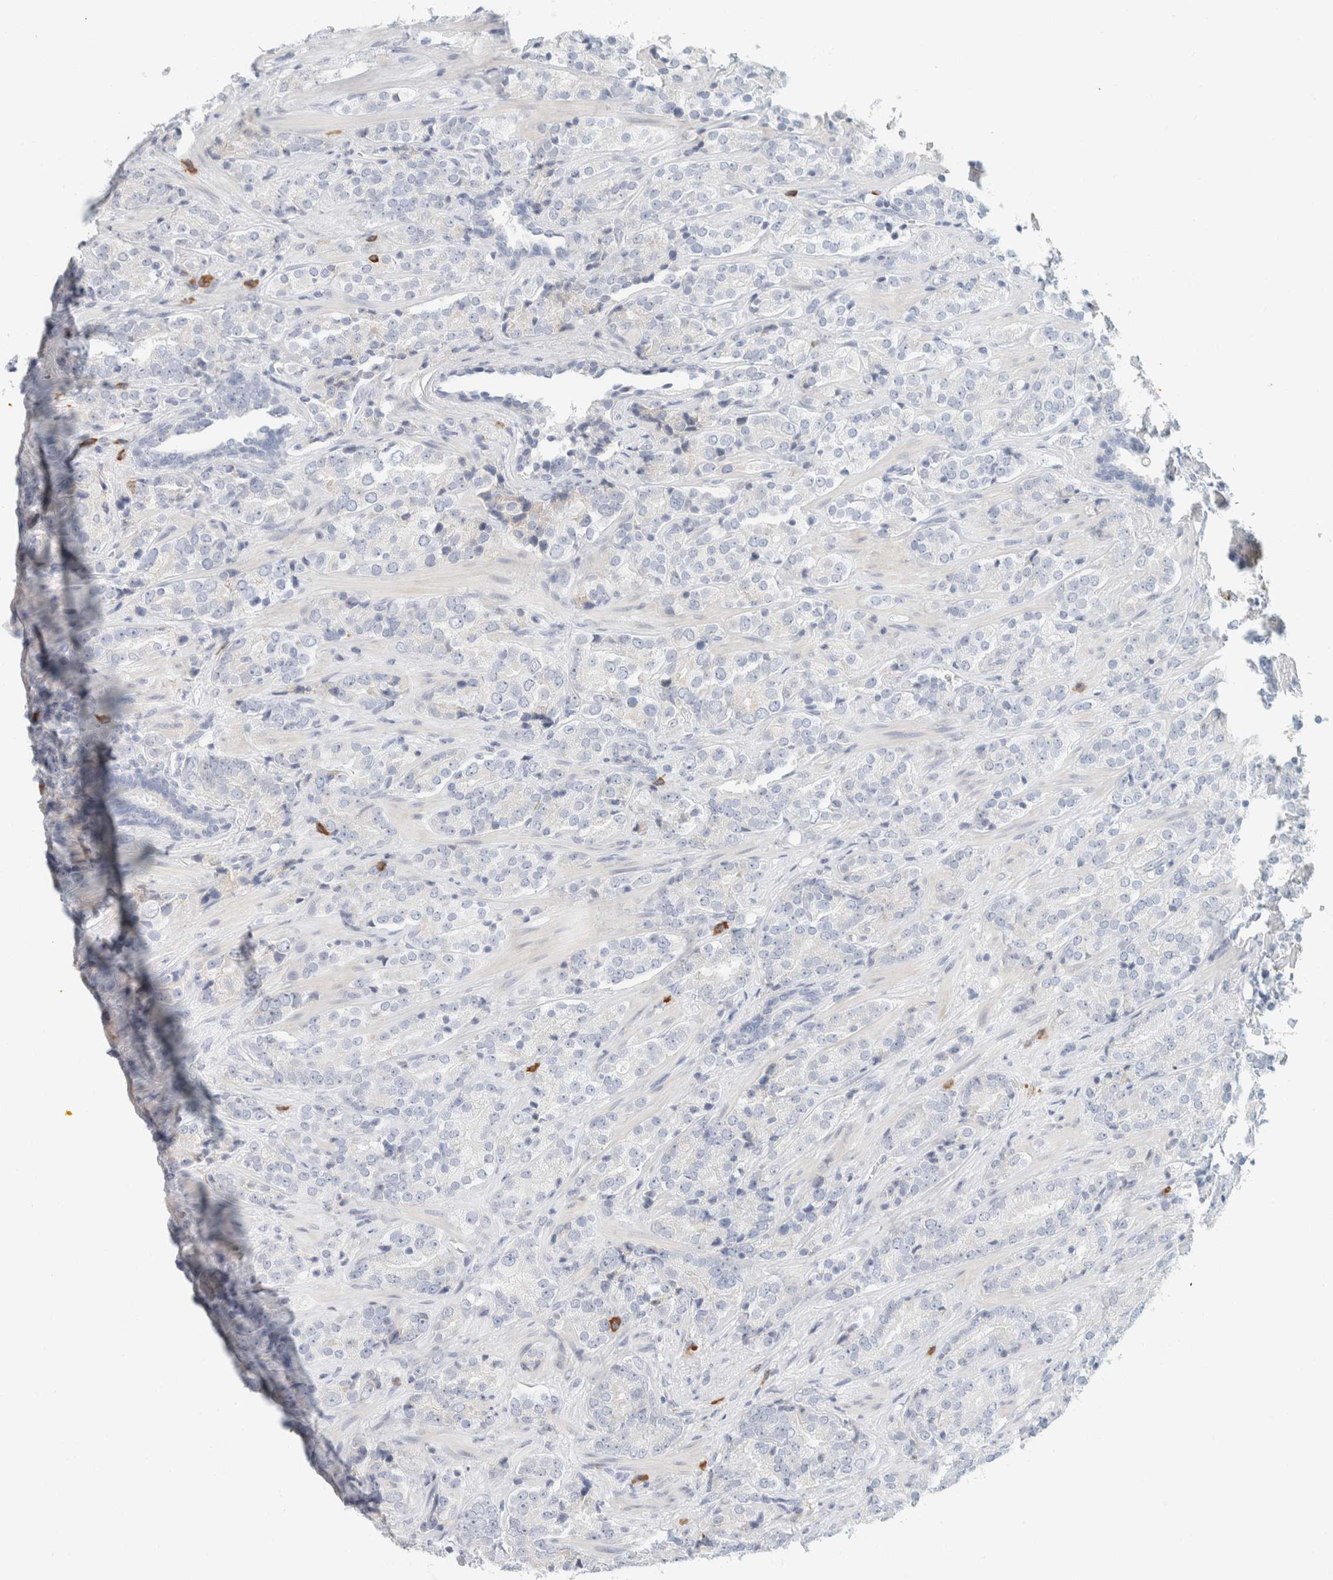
{"staining": {"intensity": "negative", "quantity": "none", "location": "none"}, "tissue": "prostate cancer", "cell_type": "Tumor cells", "image_type": "cancer", "snomed": [{"axis": "morphology", "description": "Adenocarcinoma, High grade"}, {"axis": "topography", "description": "Prostate"}], "caption": "An image of human prostate adenocarcinoma (high-grade) is negative for staining in tumor cells.", "gene": "ARHGAP27", "patient": {"sex": "male", "age": 71}}